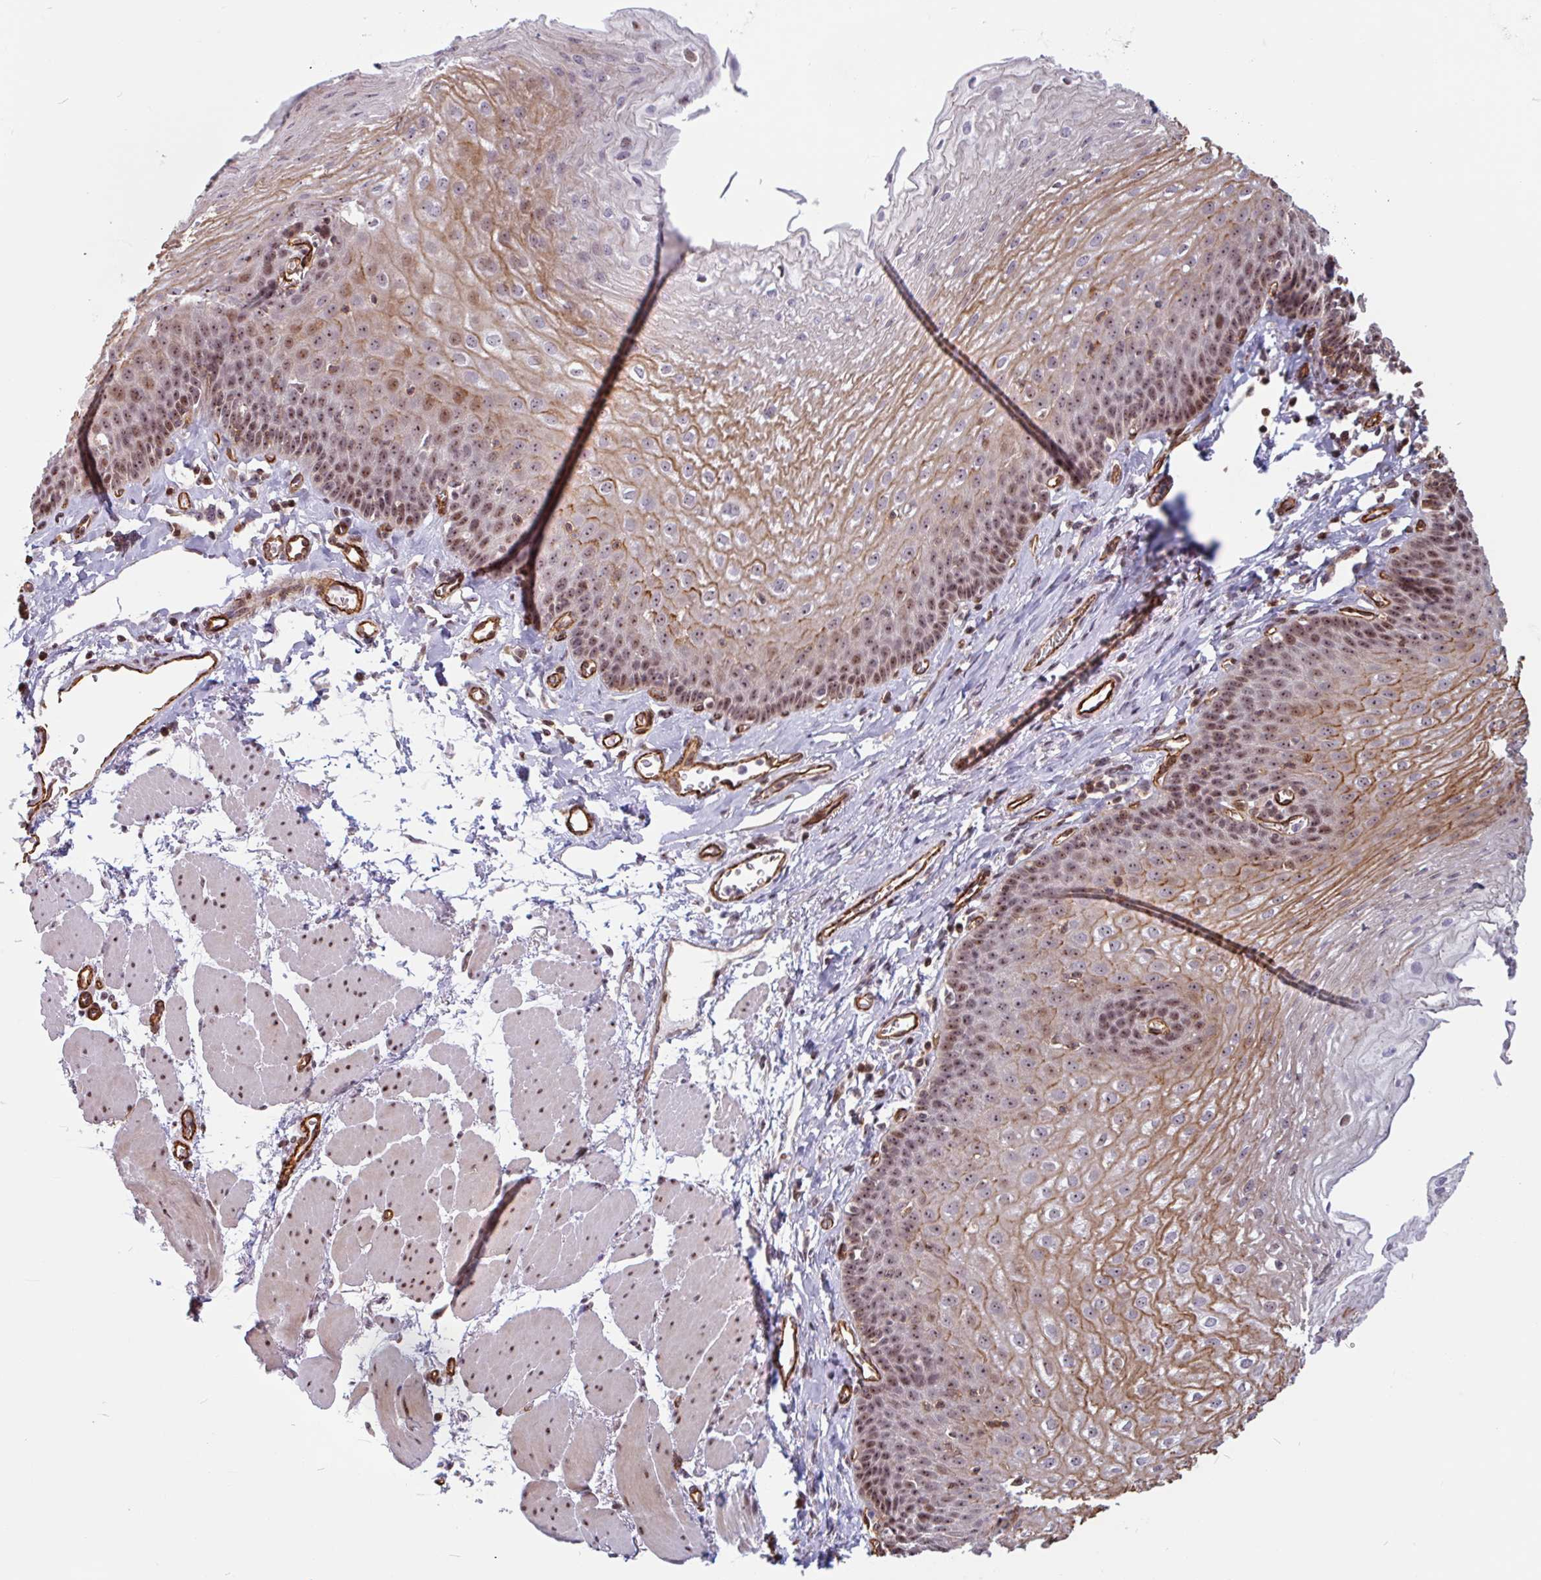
{"staining": {"intensity": "moderate", "quantity": ">75%", "location": "cytoplasmic/membranous,nuclear"}, "tissue": "esophagus", "cell_type": "Squamous epithelial cells", "image_type": "normal", "snomed": [{"axis": "morphology", "description": "Normal tissue, NOS"}, {"axis": "topography", "description": "Esophagus"}], "caption": "An immunohistochemistry (IHC) image of unremarkable tissue is shown. Protein staining in brown labels moderate cytoplasmic/membranous,nuclear positivity in esophagus within squamous epithelial cells. (brown staining indicates protein expression, while blue staining denotes nuclei).", "gene": "ZNF689", "patient": {"sex": "female", "age": 81}}